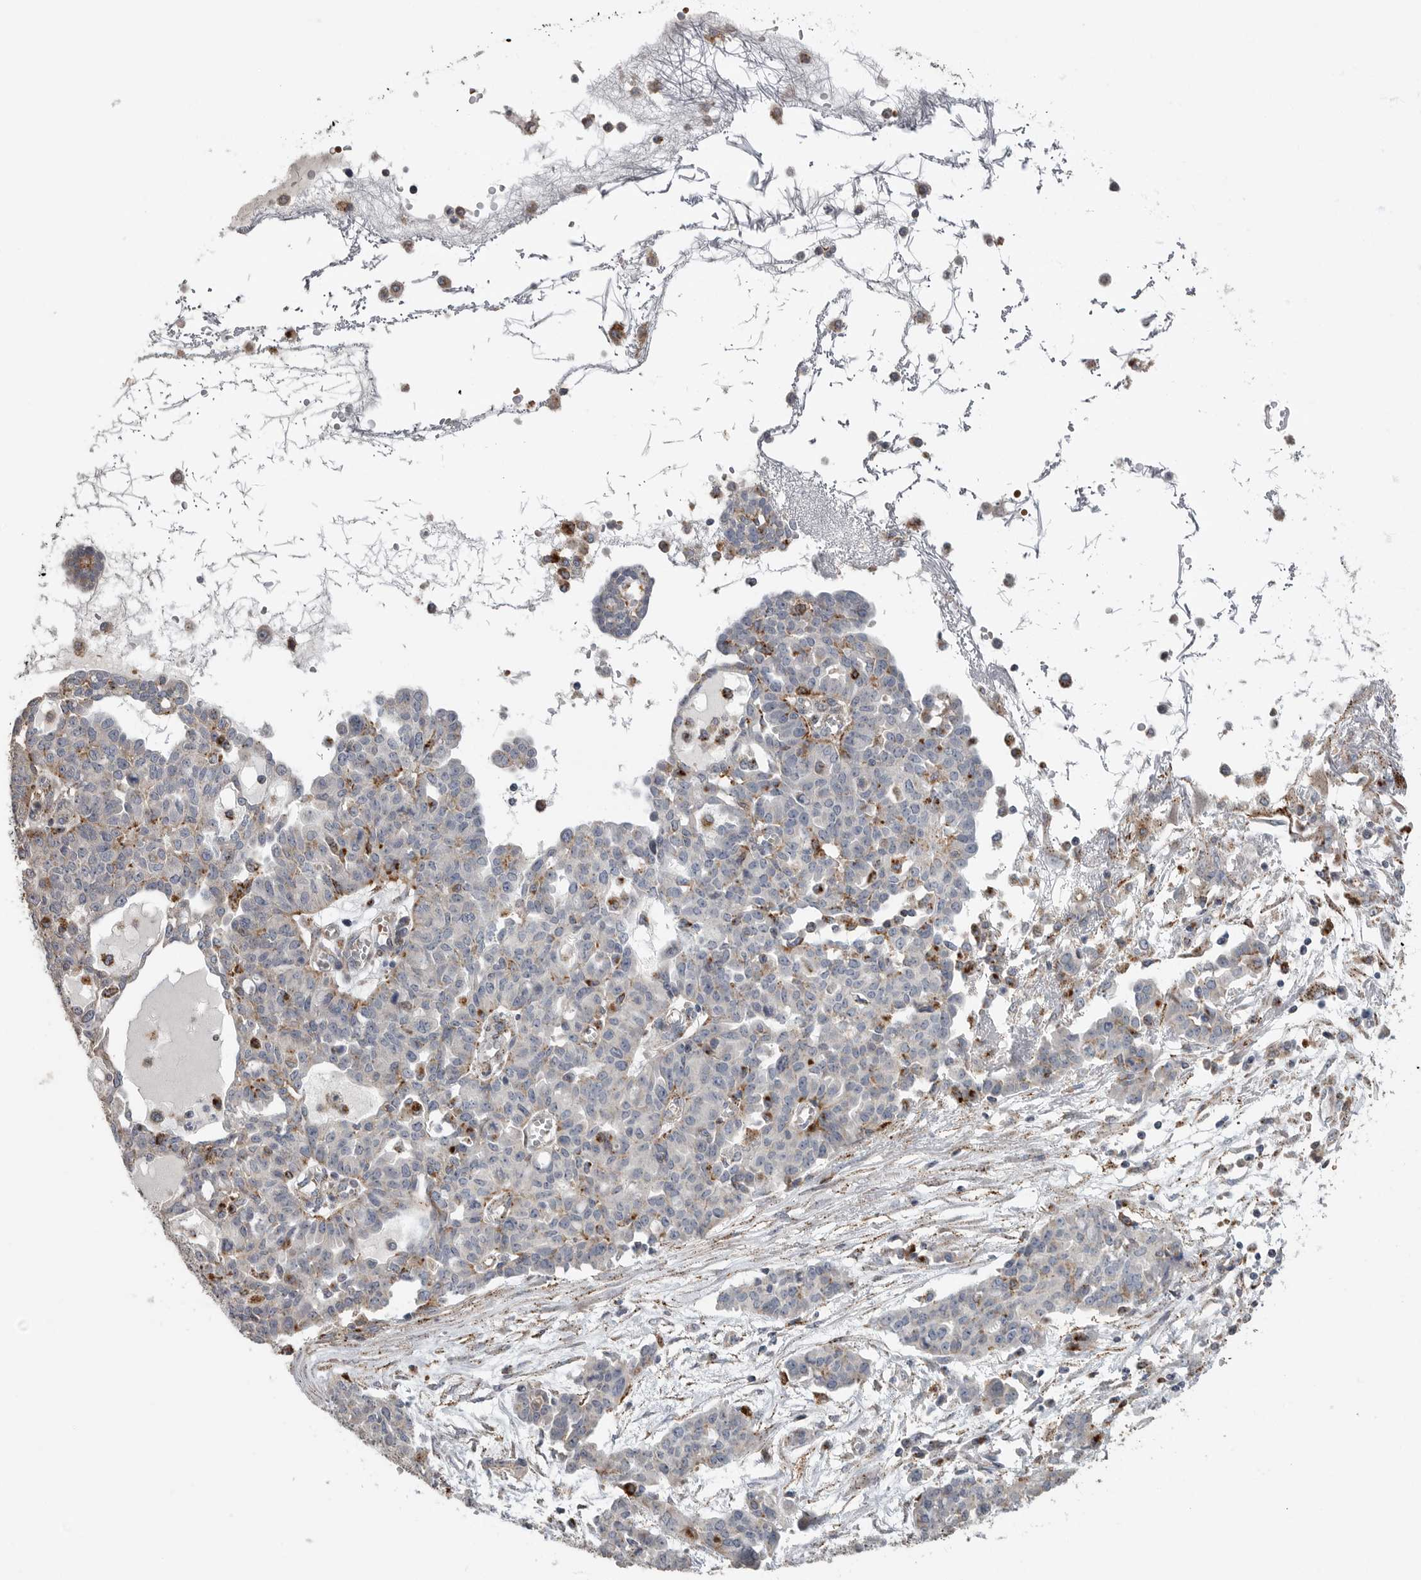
{"staining": {"intensity": "moderate", "quantity": "<25%", "location": "cytoplasmic/membranous"}, "tissue": "ovarian cancer", "cell_type": "Tumor cells", "image_type": "cancer", "snomed": [{"axis": "morphology", "description": "Cystadenocarcinoma, serous, NOS"}, {"axis": "topography", "description": "Soft tissue"}, {"axis": "topography", "description": "Ovary"}], "caption": "Human serous cystadenocarcinoma (ovarian) stained with a protein marker reveals moderate staining in tumor cells.", "gene": "GALNS", "patient": {"sex": "female", "age": 57}}